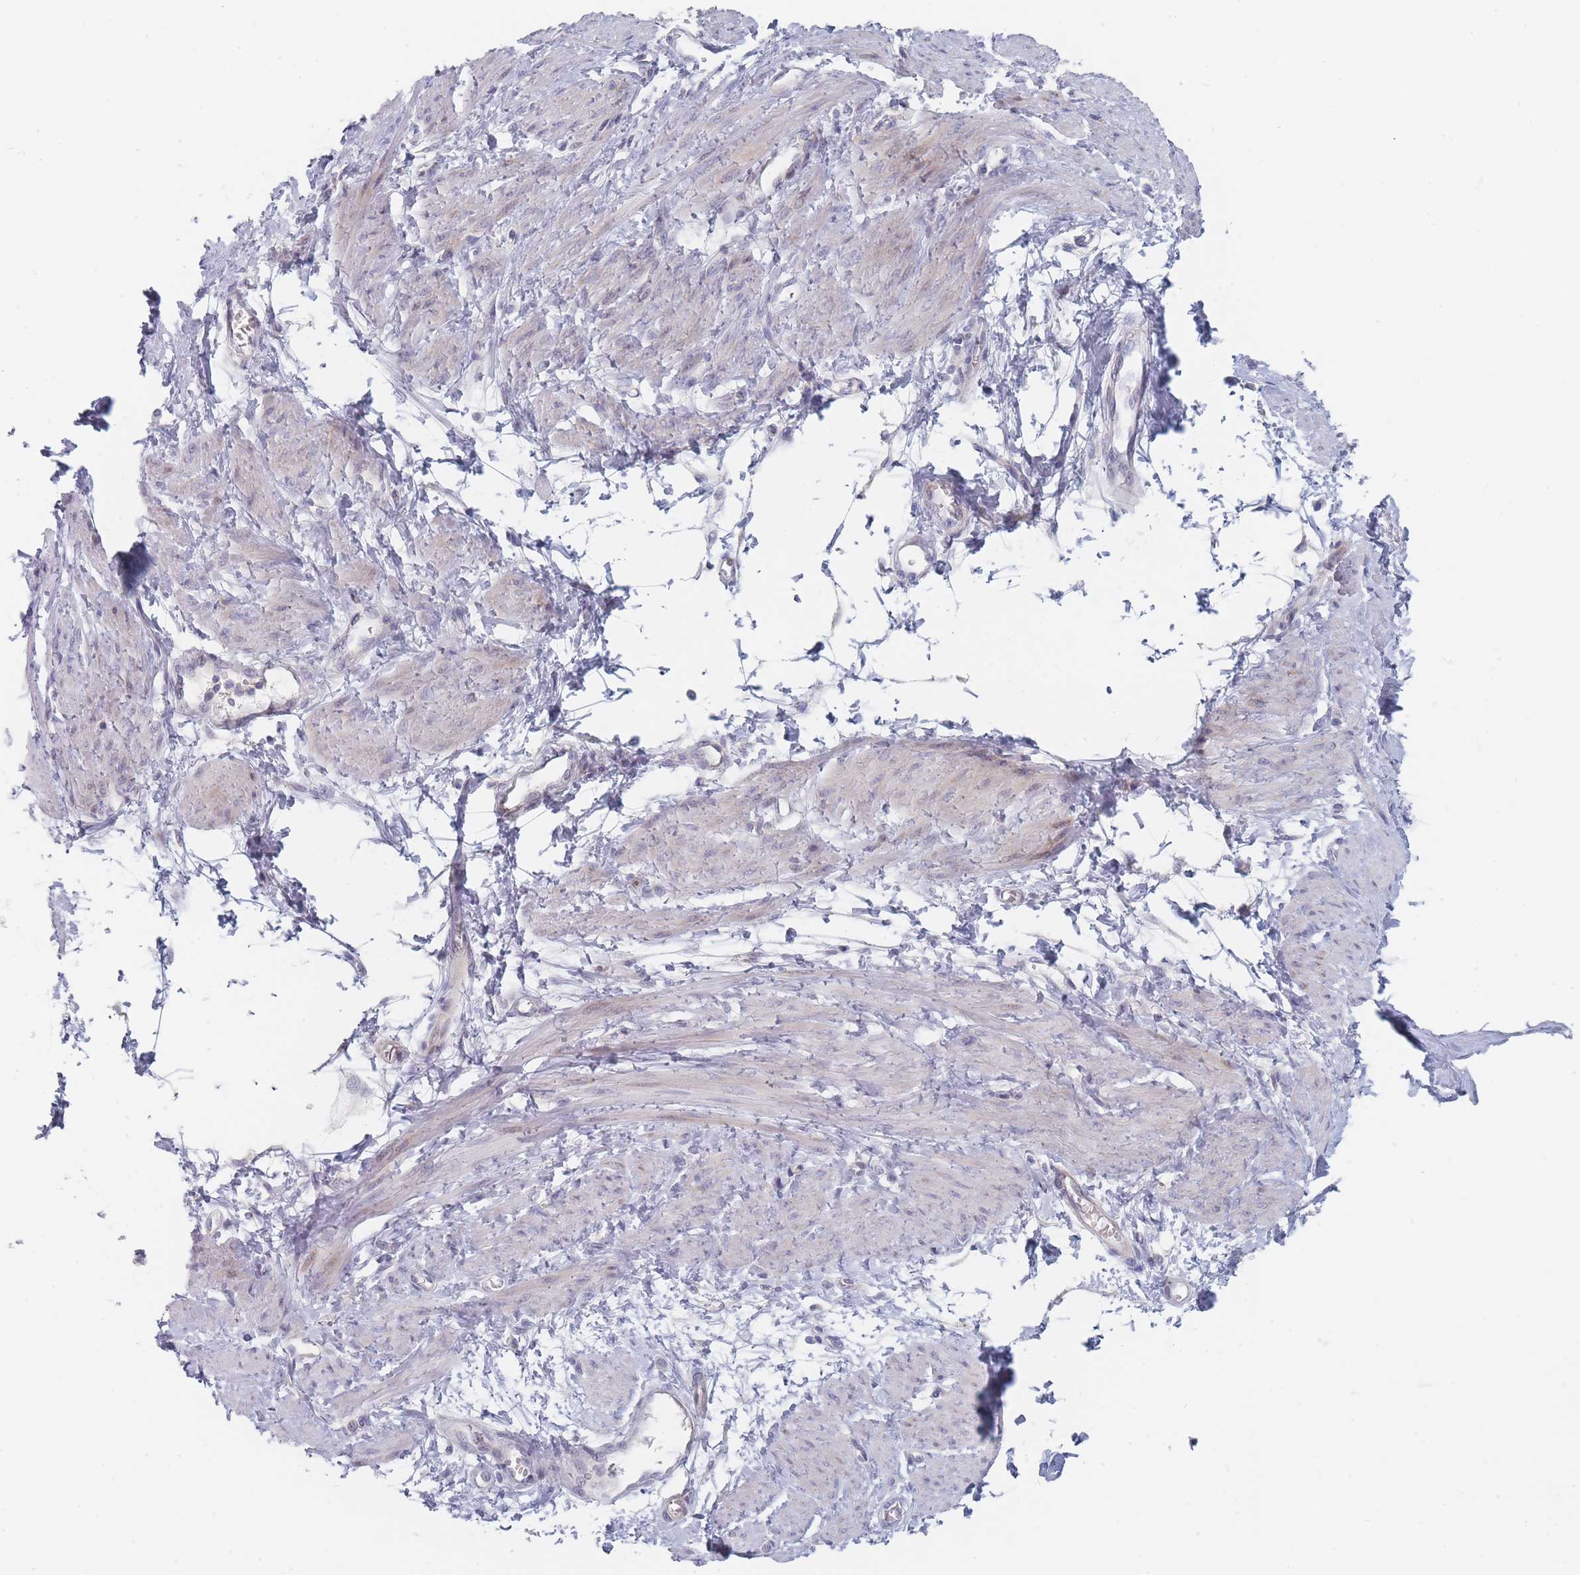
{"staining": {"intensity": "negative", "quantity": "none", "location": "none"}, "tissue": "smooth muscle", "cell_type": "Smooth muscle cells", "image_type": "normal", "snomed": [{"axis": "morphology", "description": "Normal tissue, NOS"}, {"axis": "topography", "description": "Smooth muscle"}, {"axis": "topography", "description": "Uterus"}], "caption": "High magnification brightfield microscopy of unremarkable smooth muscle stained with DAB (brown) and counterstained with hematoxylin (blue): smooth muscle cells show no significant staining.", "gene": "SPATS1", "patient": {"sex": "female", "age": 39}}